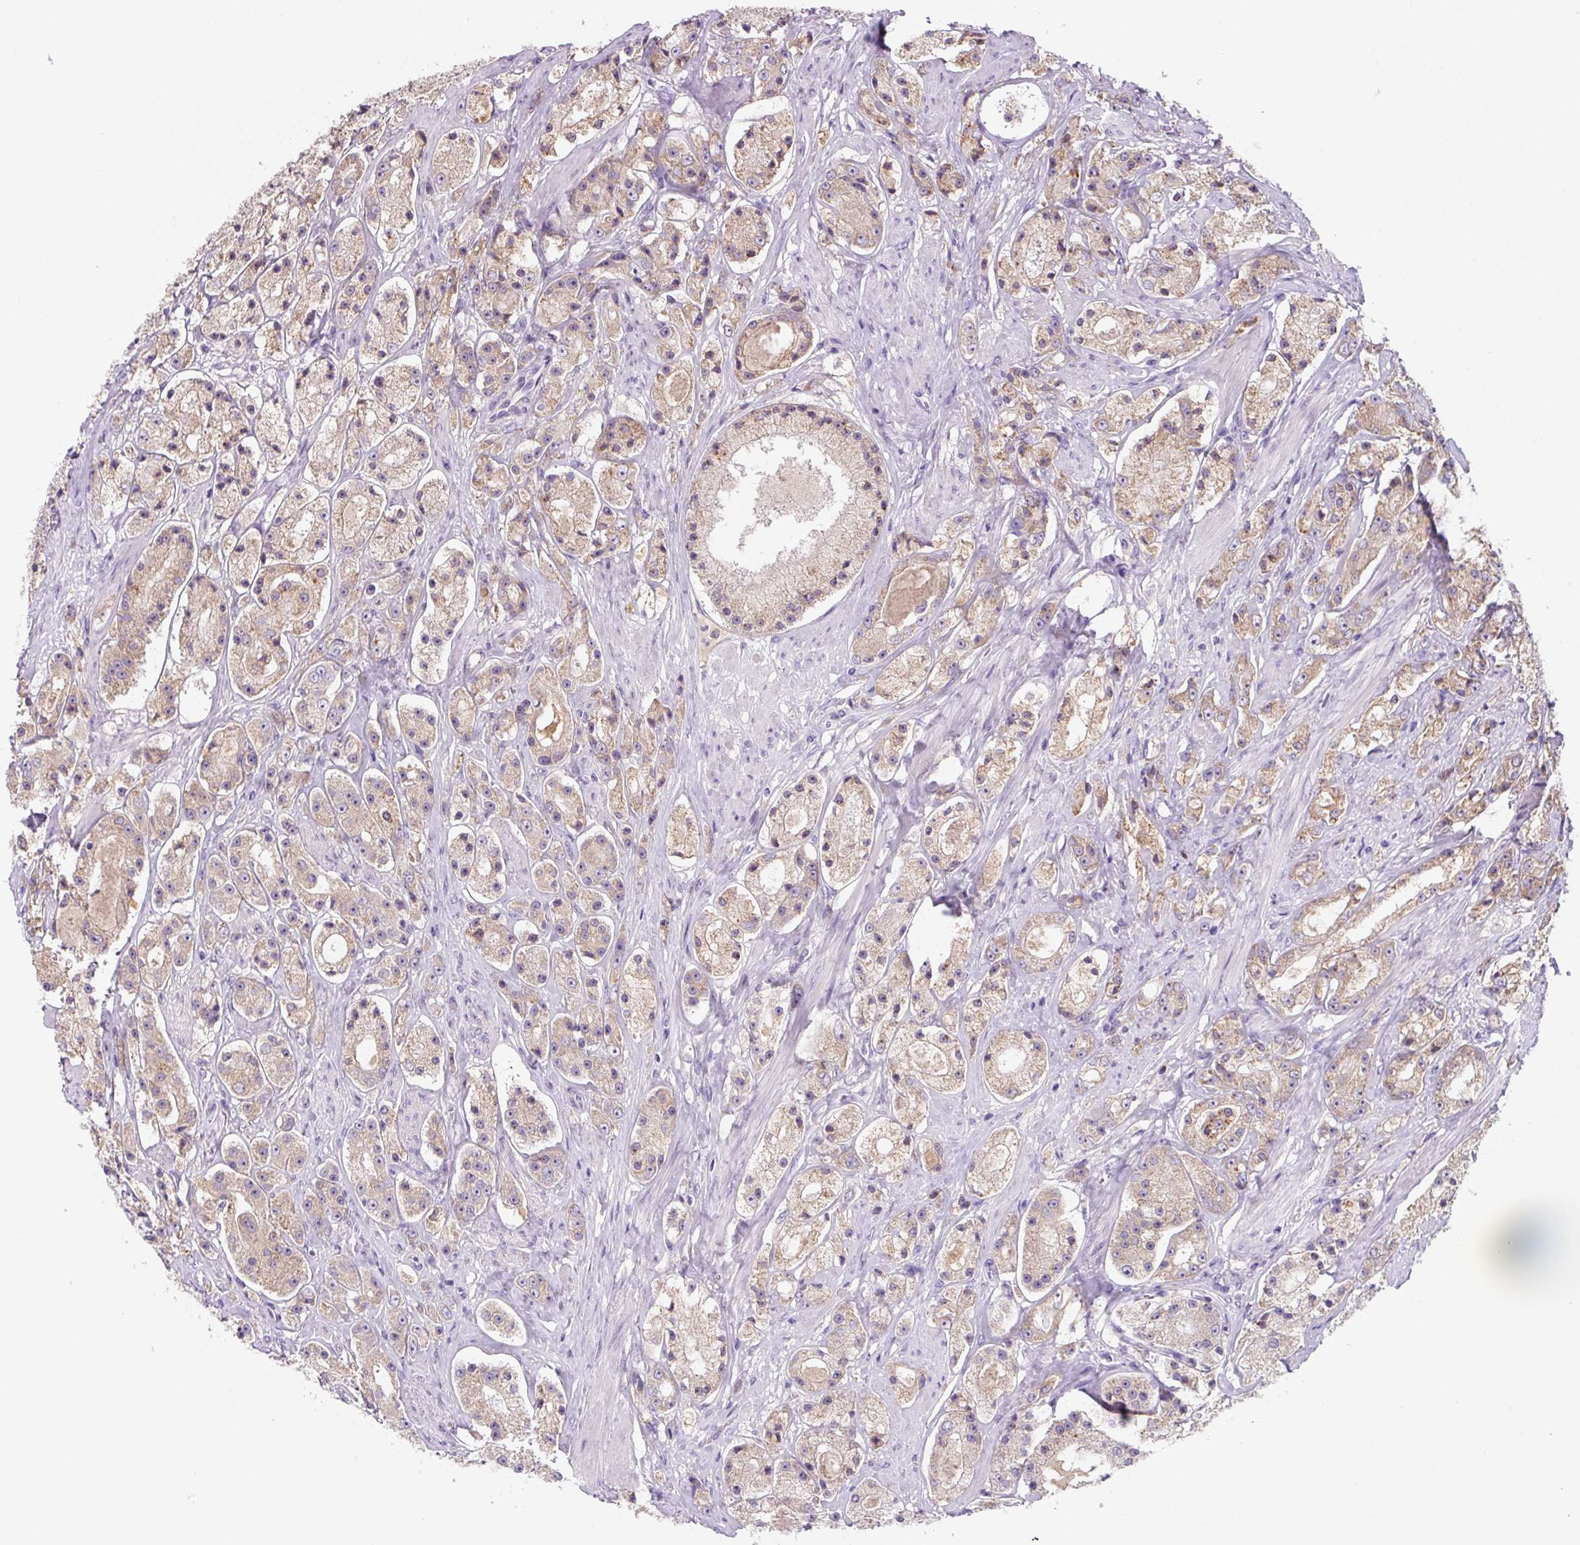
{"staining": {"intensity": "weak", "quantity": ">75%", "location": "cytoplasmic/membranous"}, "tissue": "prostate cancer", "cell_type": "Tumor cells", "image_type": "cancer", "snomed": [{"axis": "morphology", "description": "Adenocarcinoma, High grade"}, {"axis": "topography", "description": "Prostate"}], "caption": "The image demonstrates immunohistochemical staining of prostate adenocarcinoma (high-grade). There is weak cytoplasmic/membranous expression is present in about >75% of tumor cells. (DAB IHC, brown staining for protein, blue staining for nuclei).", "gene": "FZD5", "patient": {"sex": "male", "age": 67}}